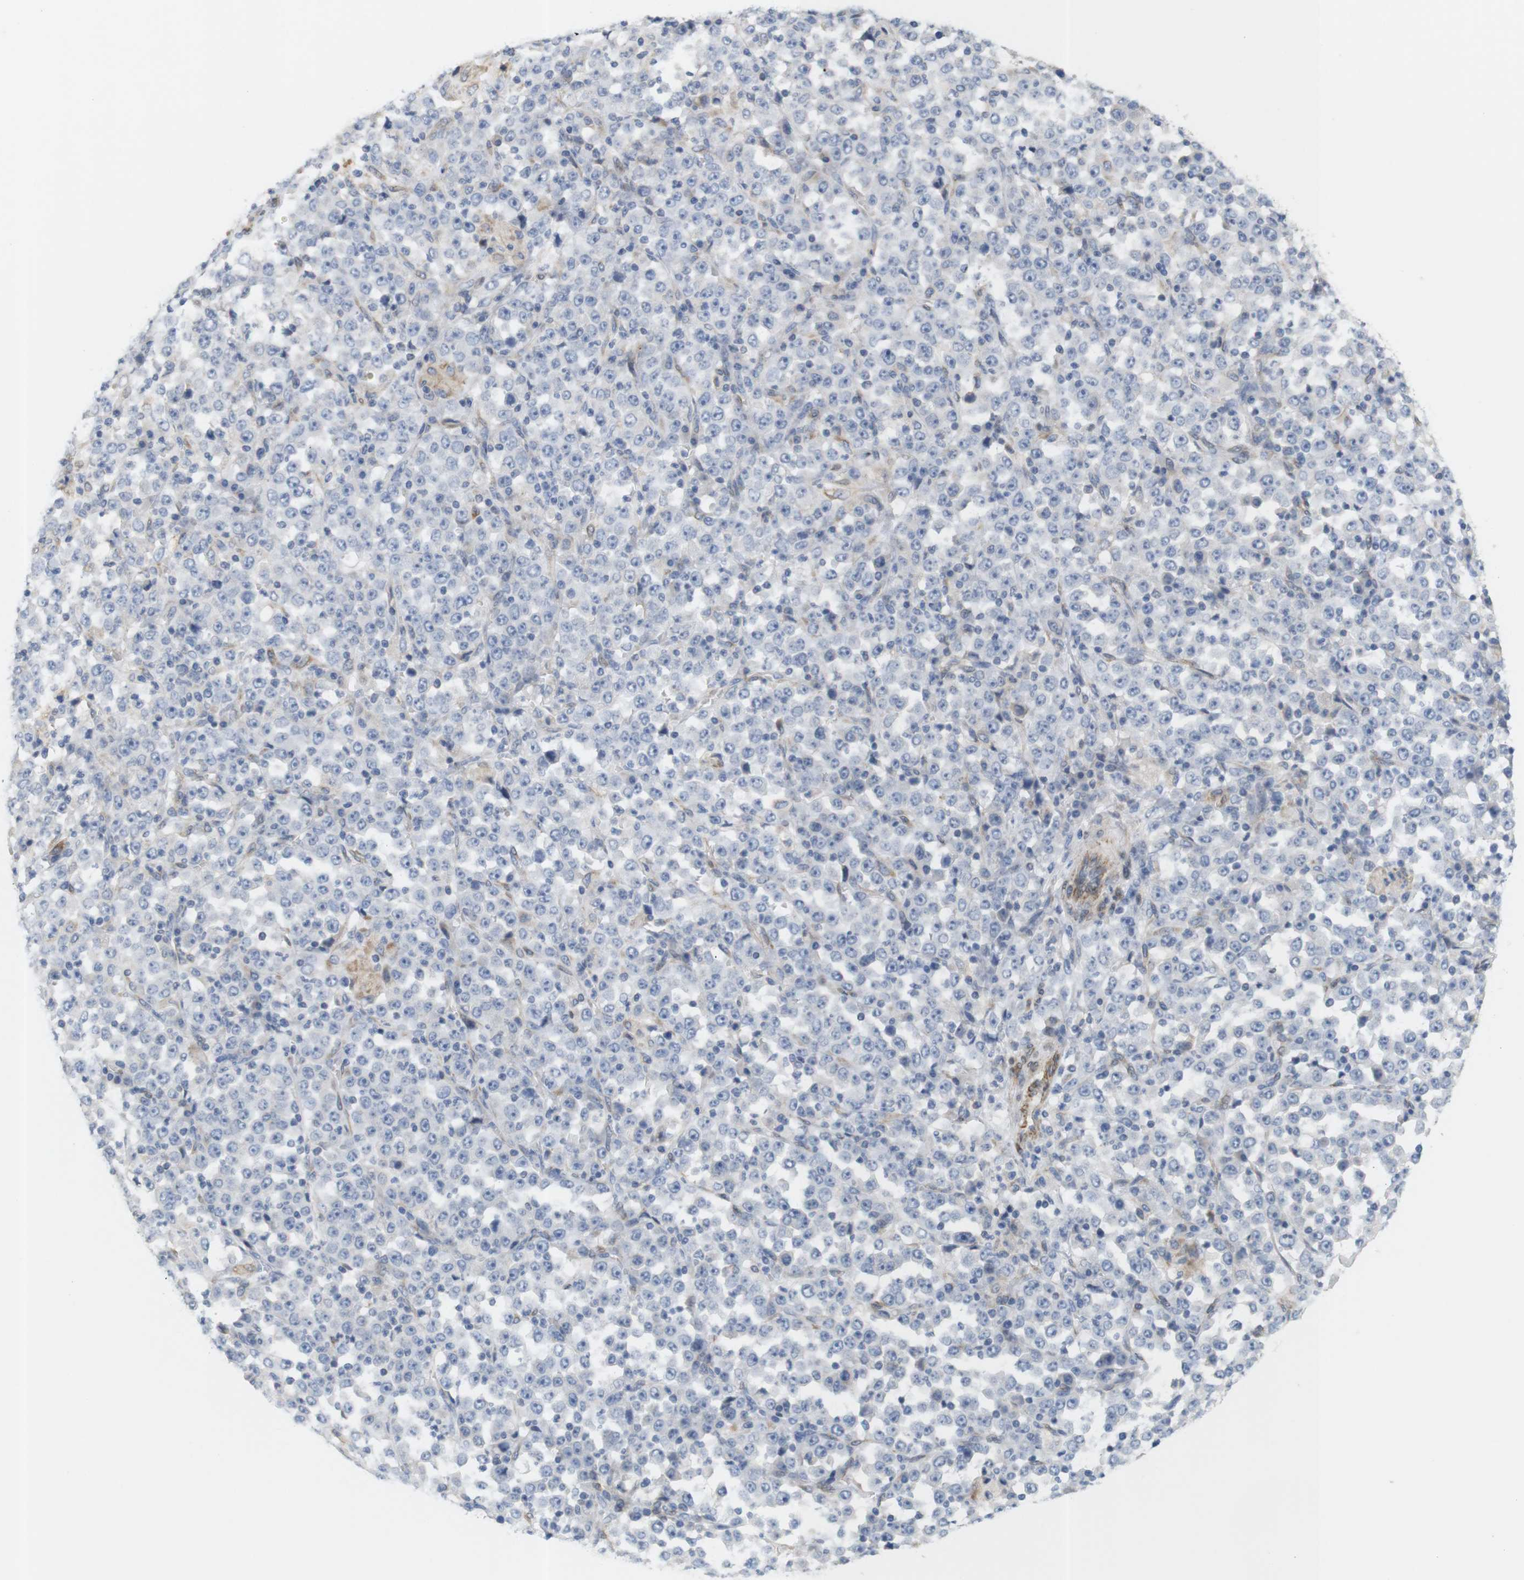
{"staining": {"intensity": "negative", "quantity": "none", "location": "none"}, "tissue": "stomach cancer", "cell_type": "Tumor cells", "image_type": "cancer", "snomed": [{"axis": "morphology", "description": "Normal tissue, NOS"}, {"axis": "morphology", "description": "Adenocarcinoma, NOS"}, {"axis": "topography", "description": "Stomach, upper"}, {"axis": "topography", "description": "Stomach"}], "caption": "DAB (3,3'-diaminobenzidine) immunohistochemical staining of stomach cancer (adenocarcinoma) displays no significant staining in tumor cells. (DAB (3,3'-diaminobenzidine) immunohistochemistry with hematoxylin counter stain).", "gene": "ITPR1", "patient": {"sex": "male", "age": 59}}